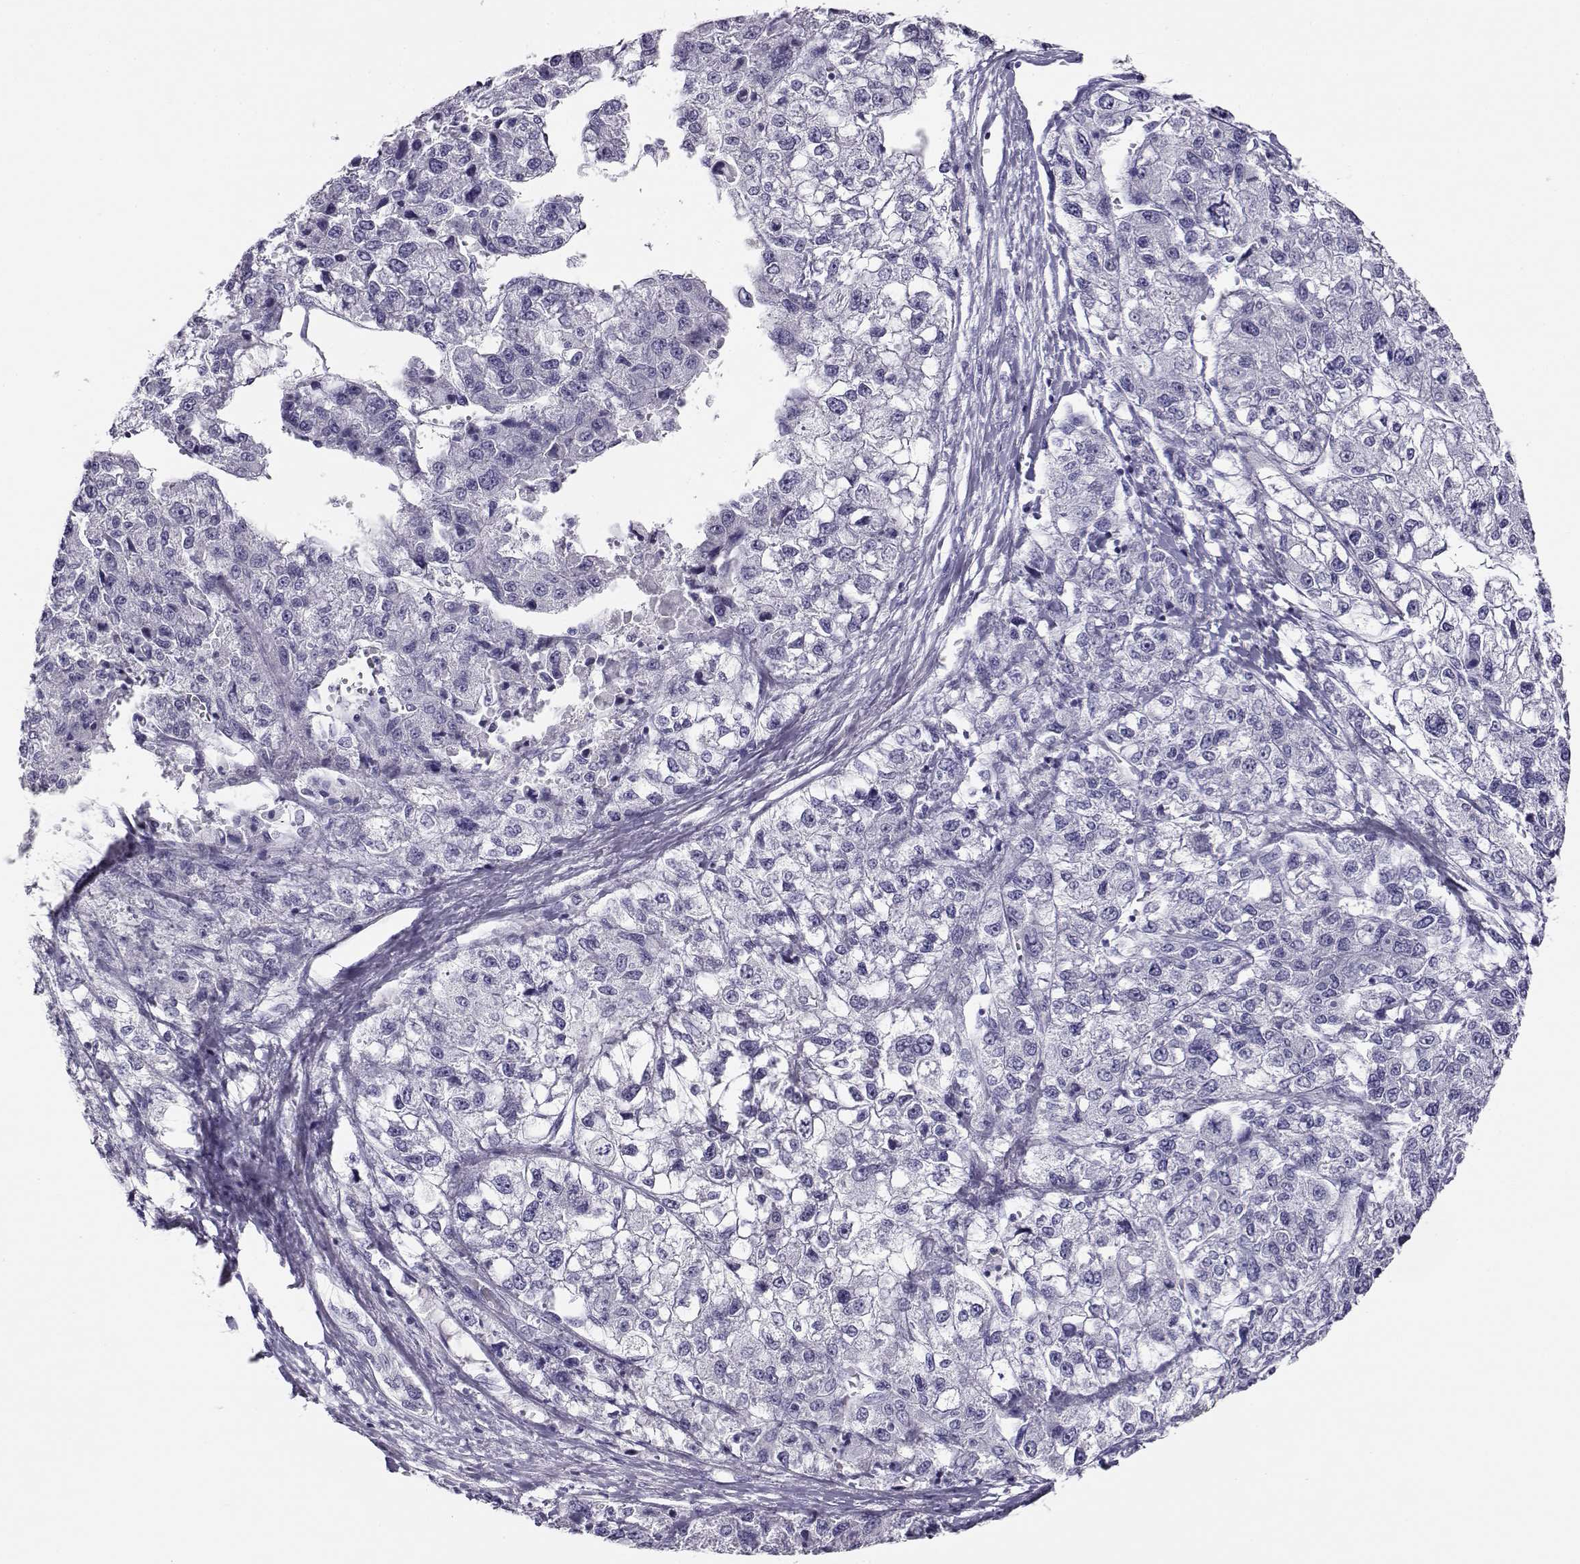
{"staining": {"intensity": "negative", "quantity": "none", "location": "none"}, "tissue": "liver cancer", "cell_type": "Tumor cells", "image_type": "cancer", "snomed": [{"axis": "morphology", "description": "Carcinoma, Hepatocellular, NOS"}, {"axis": "topography", "description": "Liver"}], "caption": "IHC image of neoplastic tissue: human liver cancer (hepatocellular carcinoma) stained with DAB displays no significant protein positivity in tumor cells.", "gene": "RHOXF2", "patient": {"sex": "male", "age": 56}}